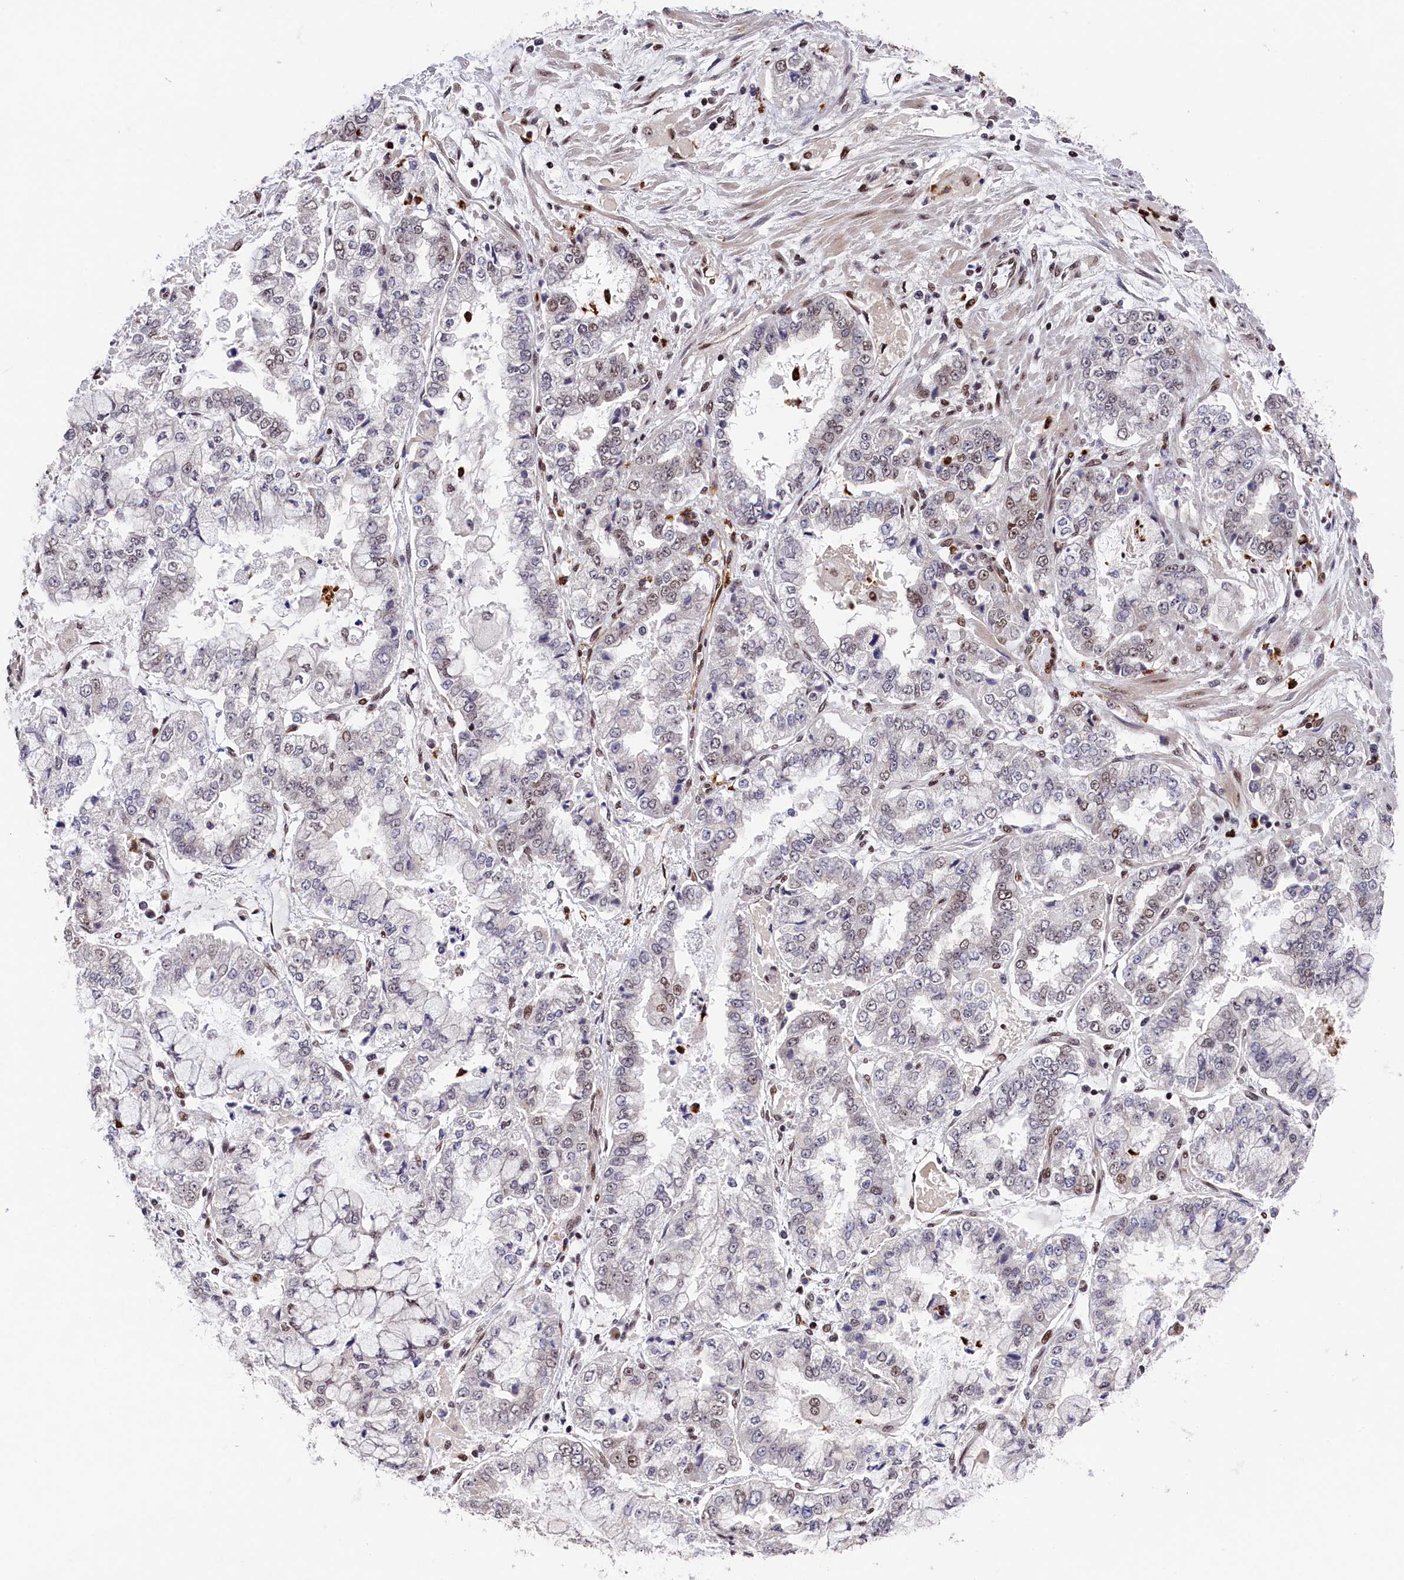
{"staining": {"intensity": "moderate", "quantity": "<25%", "location": "nuclear"}, "tissue": "stomach cancer", "cell_type": "Tumor cells", "image_type": "cancer", "snomed": [{"axis": "morphology", "description": "Adenocarcinoma, NOS"}, {"axis": "topography", "description": "Stomach"}], "caption": "Stomach cancer (adenocarcinoma) stained with DAB (3,3'-diaminobenzidine) immunohistochemistry reveals low levels of moderate nuclear staining in approximately <25% of tumor cells.", "gene": "ADIG", "patient": {"sex": "male", "age": 76}}